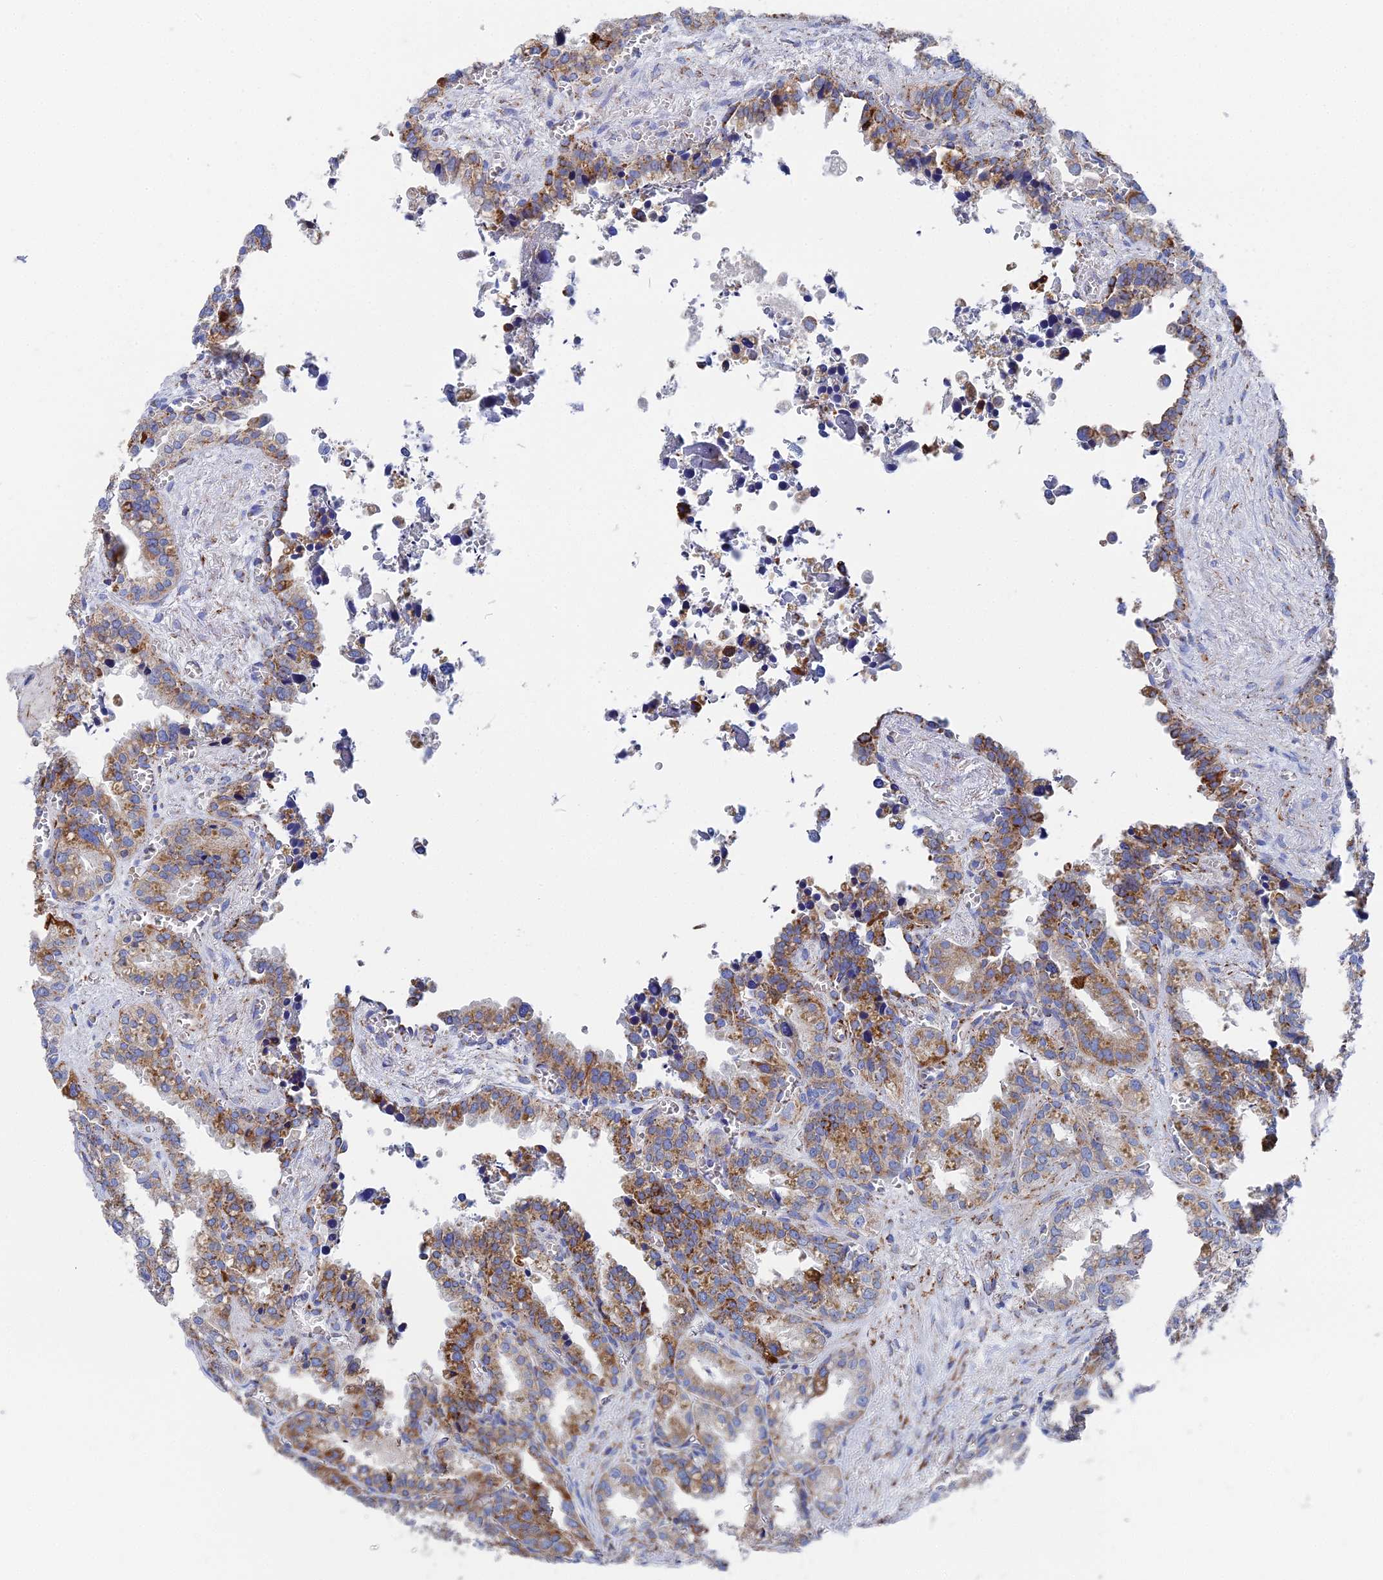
{"staining": {"intensity": "moderate", "quantity": ">75%", "location": "cytoplasmic/membranous"}, "tissue": "seminal vesicle", "cell_type": "Glandular cells", "image_type": "normal", "snomed": [{"axis": "morphology", "description": "Normal tissue, NOS"}, {"axis": "topography", "description": "Prostate"}, {"axis": "topography", "description": "Seminal veicle"}], "caption": "High-power microscopy captured an immunohistochemistry (IHC) histopathology image of benign seminal vesicle, revealing moderate cytoplasmic/membranous expression in about >75% of glandular cells. (DAB IHC with brightfield microscopy, high magnification).", "gene": "IFT80", "patient": {"sex": "male", "age": 51}}